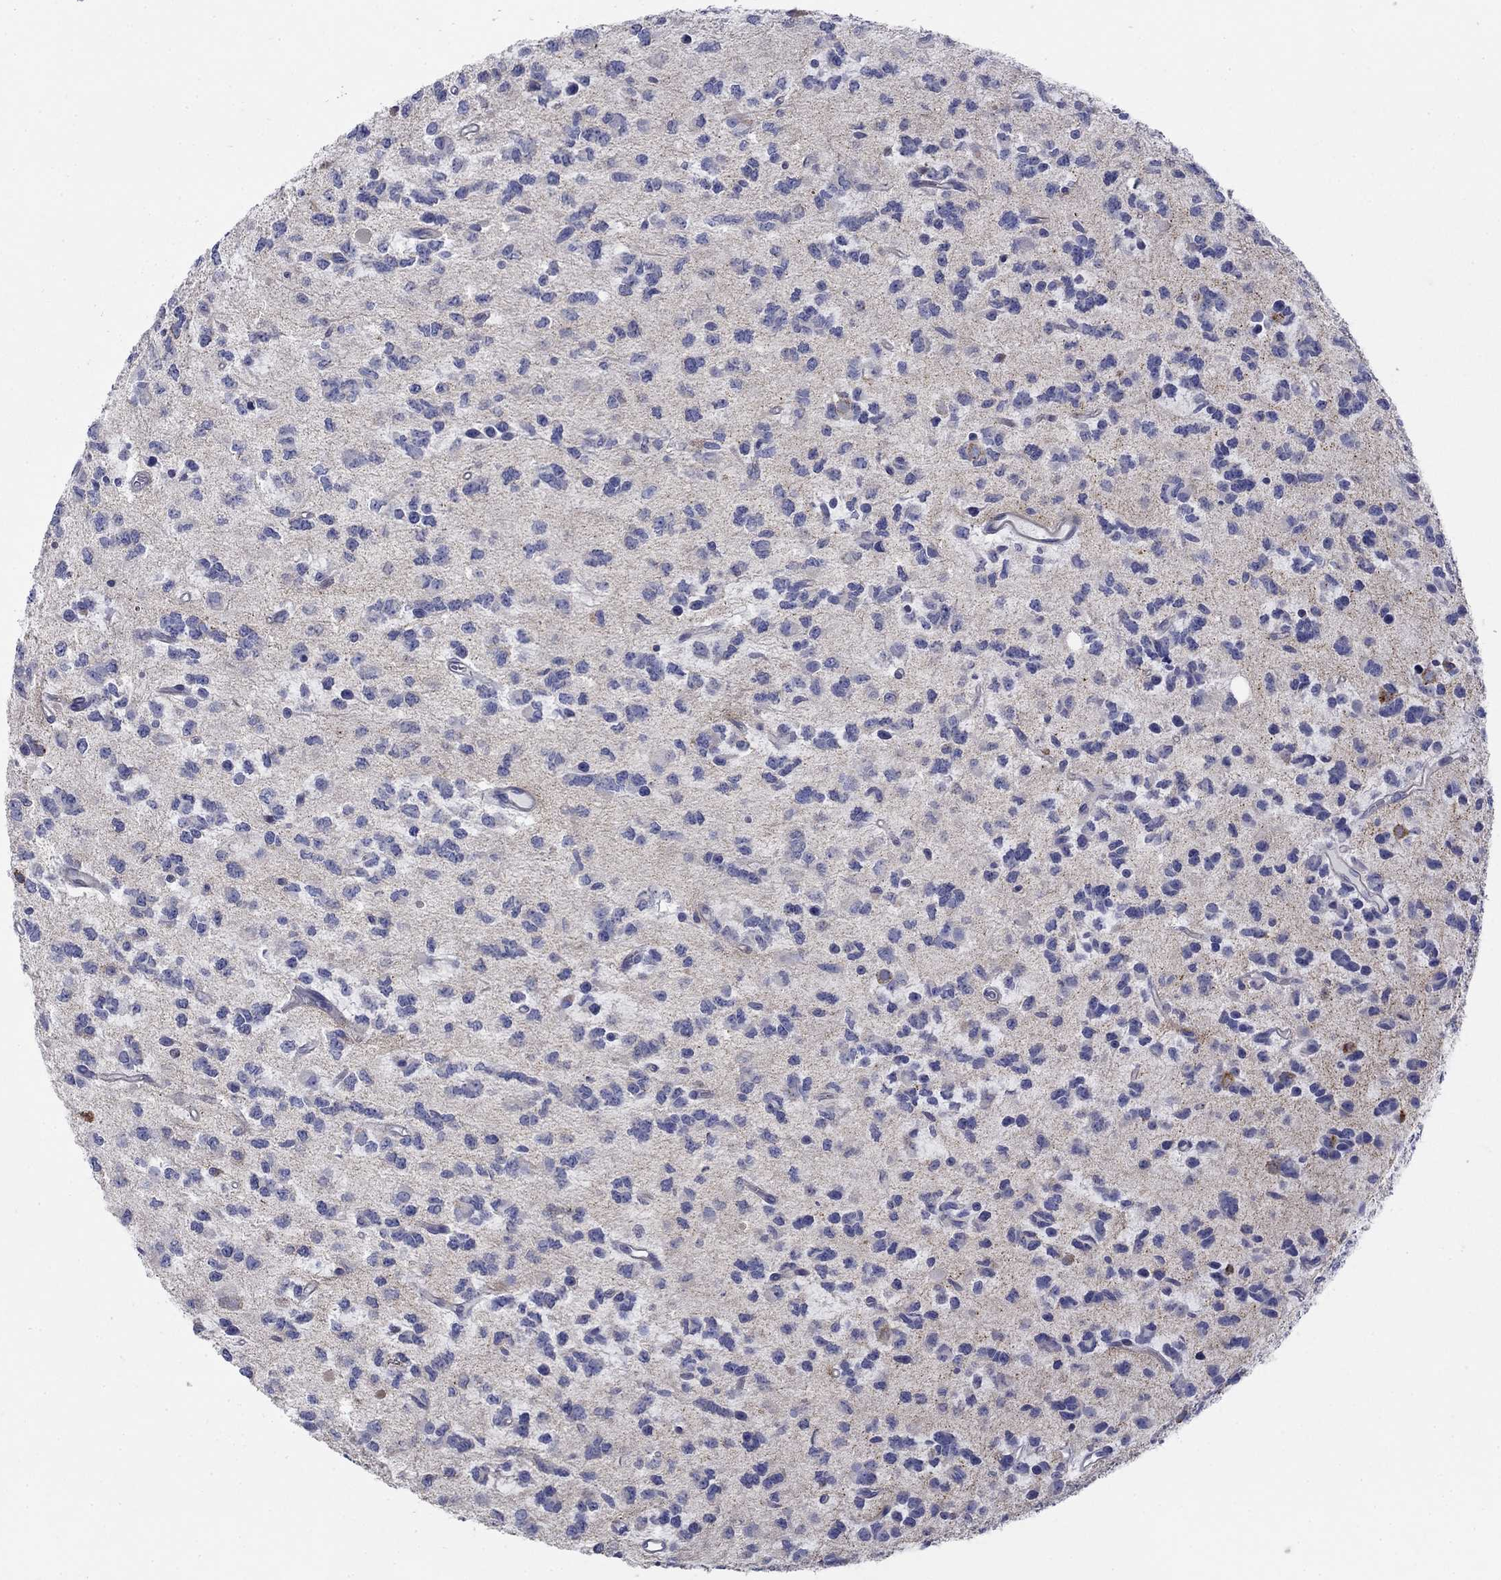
{"staining": {"intensity": "negative", "quantity": "none", "location": "none"}, "tissue": "glioma", "cell_type": "Tumor cells", "image_type": "cancer", "snomed": [{"axis": "morphology", "description": "Glioma, malignant, Low grade"}, {"axis": "topography", "description": "Brain"}], "caption": "DAB immunohistochemical staining of human glioma exhibits no significant staining in tumor cells. Brightfield microscopy of IHC stained with DAB (brown) and hematoxylin (blue), captured at high magnification.", "gene": "PRKCG", "patient": {"sex": "female", "age": 45}}